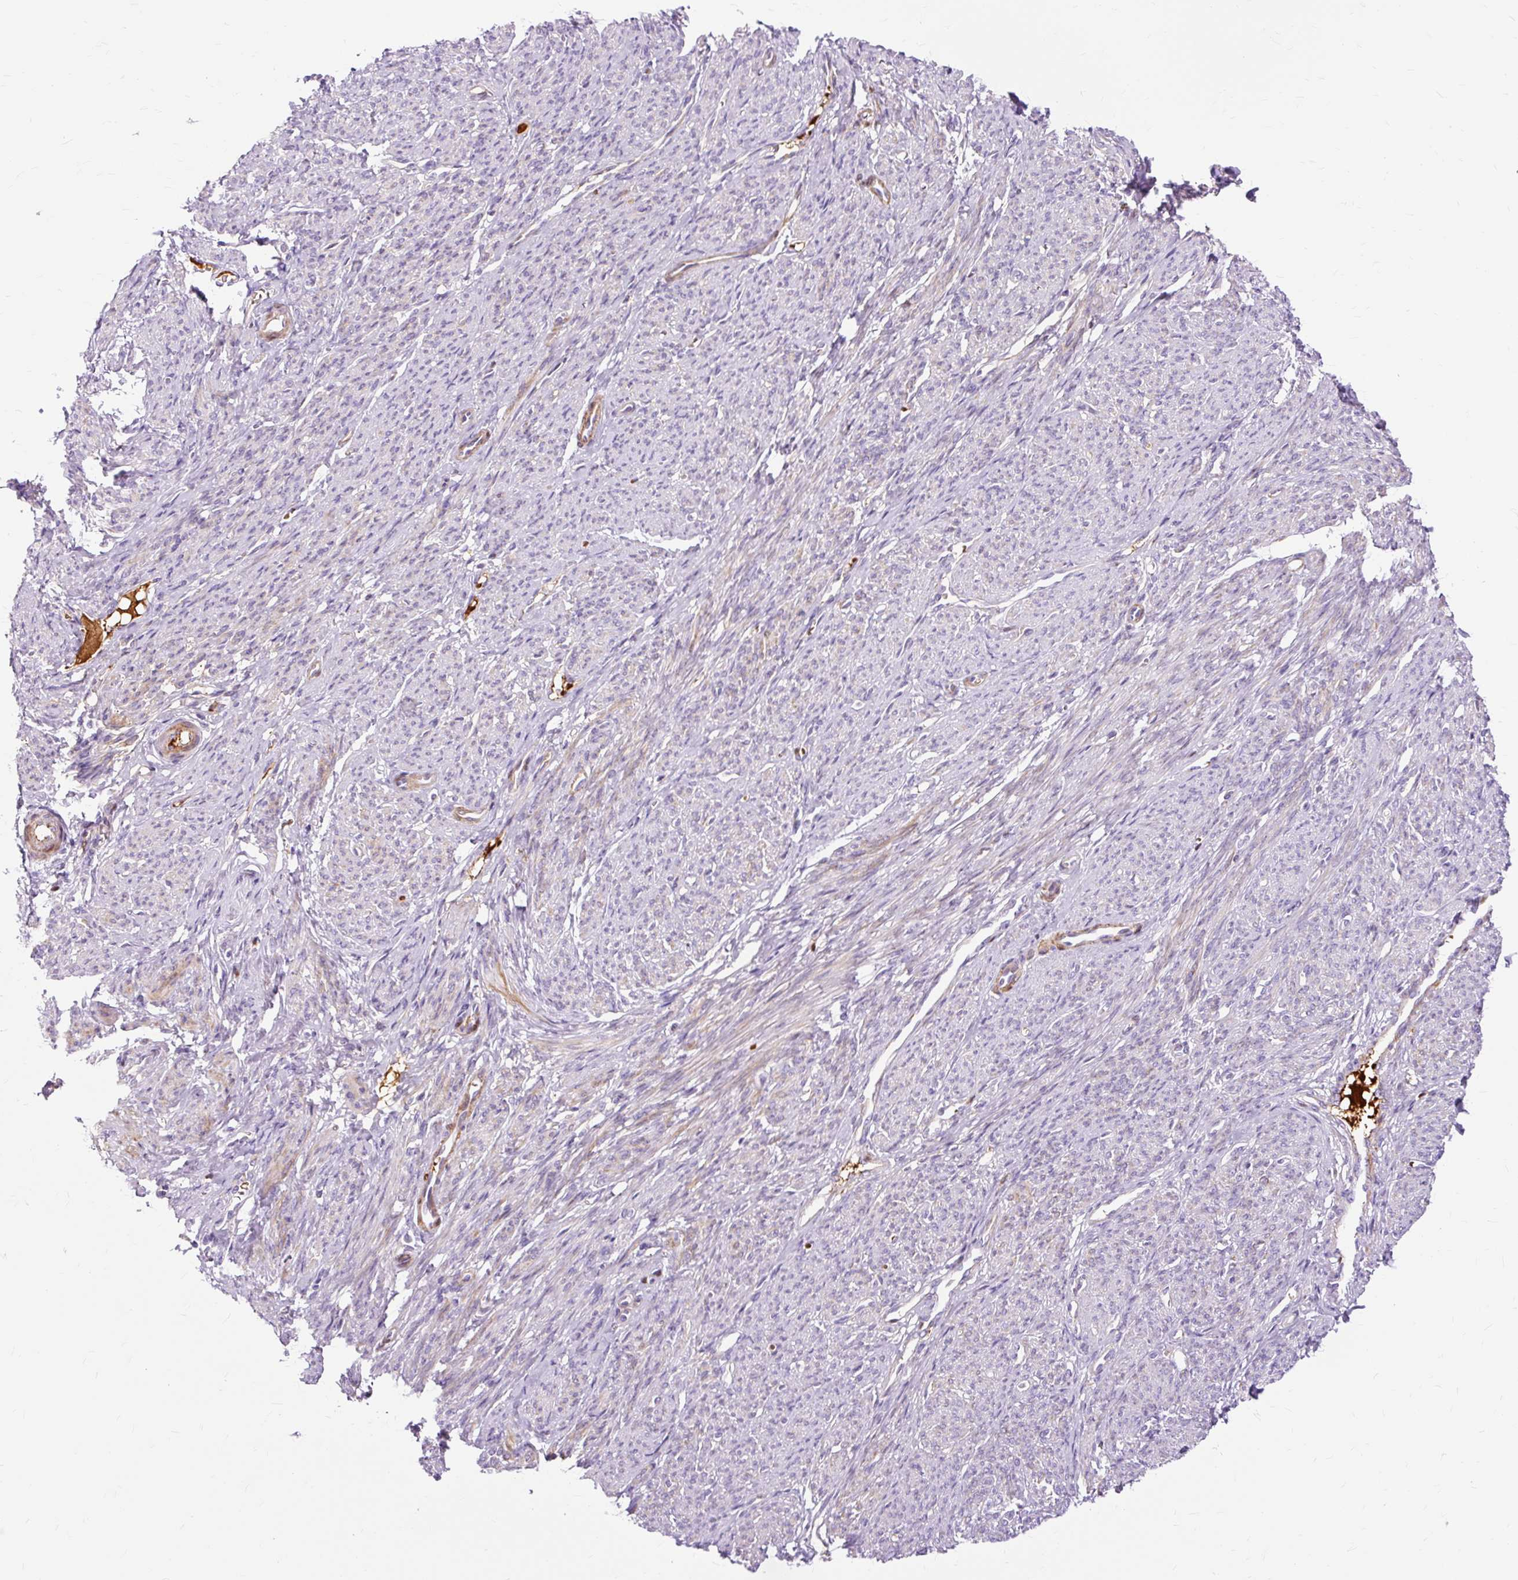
{"staining": {"intensity": "weak", "quantity": "25%-75%", "location": "cytoplasmic/membranous"}, "tissue": "smooth muscle", "cell_type": "Smooth muscle cells", "image_type": "normal", "snomed": [{"axis": "morphology", "description": "Normal tissue, NOS"}, {"axis": "topography", "description": "Smooth muscle"}], "caption": "Protein expression by immunohistochemistry displays weak cytoplasmic/membranous positivity in approximately 25%-75% of smooth muscle cells in benign smooth muscle.", "gene": "DCTN4", "patient": {"sex": "female", "age": 65}}